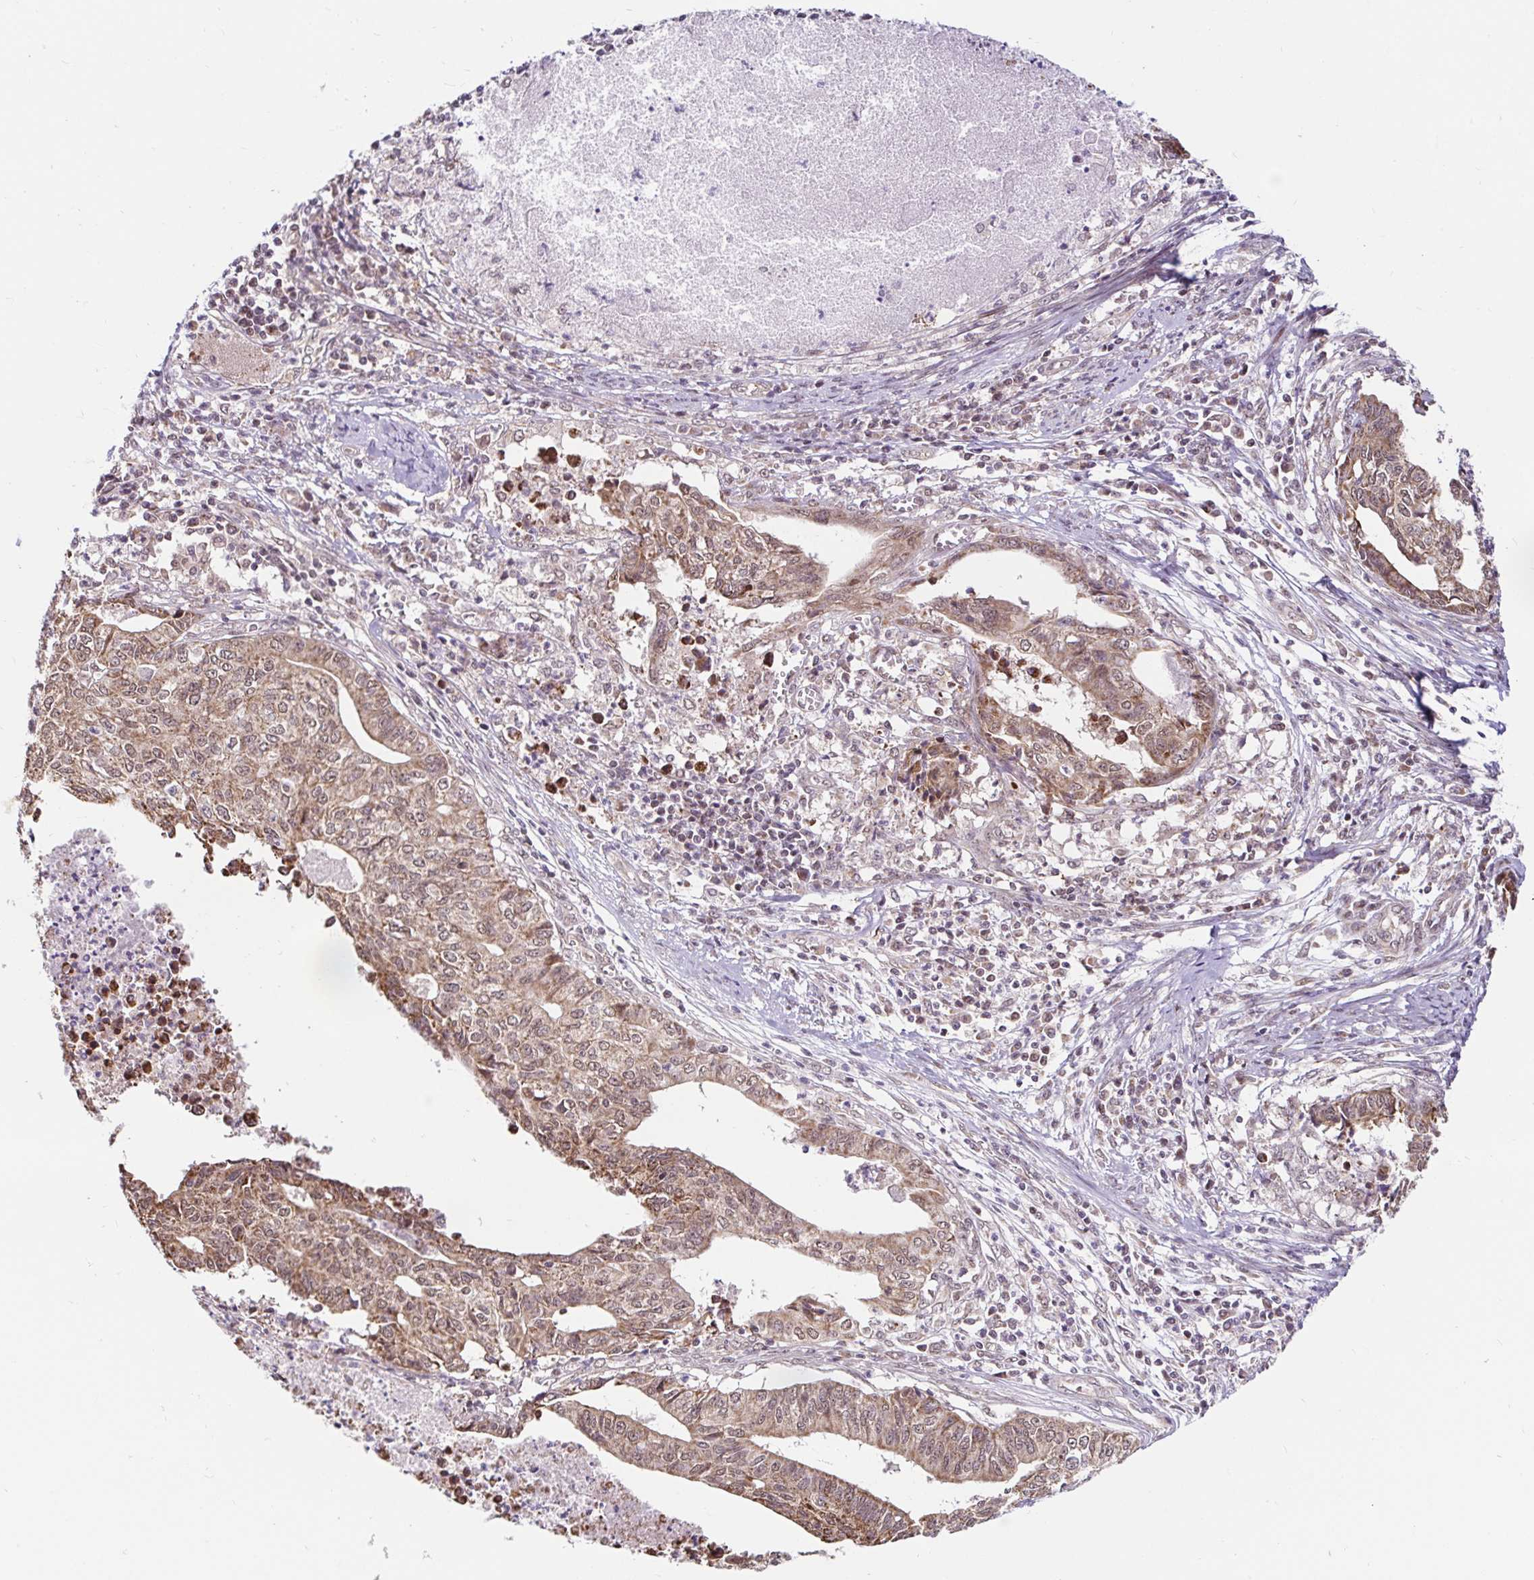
{"staining": {"intensity": "moderate", "quantity": ">75%", "location": "cytoplasmic/membranous"}, "tissue": "endometrial cancer", "cell_type": "Tumor cells", "image_type": "cancer", "snomed": [{"axis": "morphology", "description": "Adenocarcinoma, NOS"}, {"axis": "topography", "description": "Endometrium"}], "caption": "This is a micrograph of immunohistochemistry staining of endometrial cancer, which shows moderate expression in the cytoplasmic/membranous of tumor cells.", "gene": "TIMM50", "patient": {"sex": "female", "age": 65}}